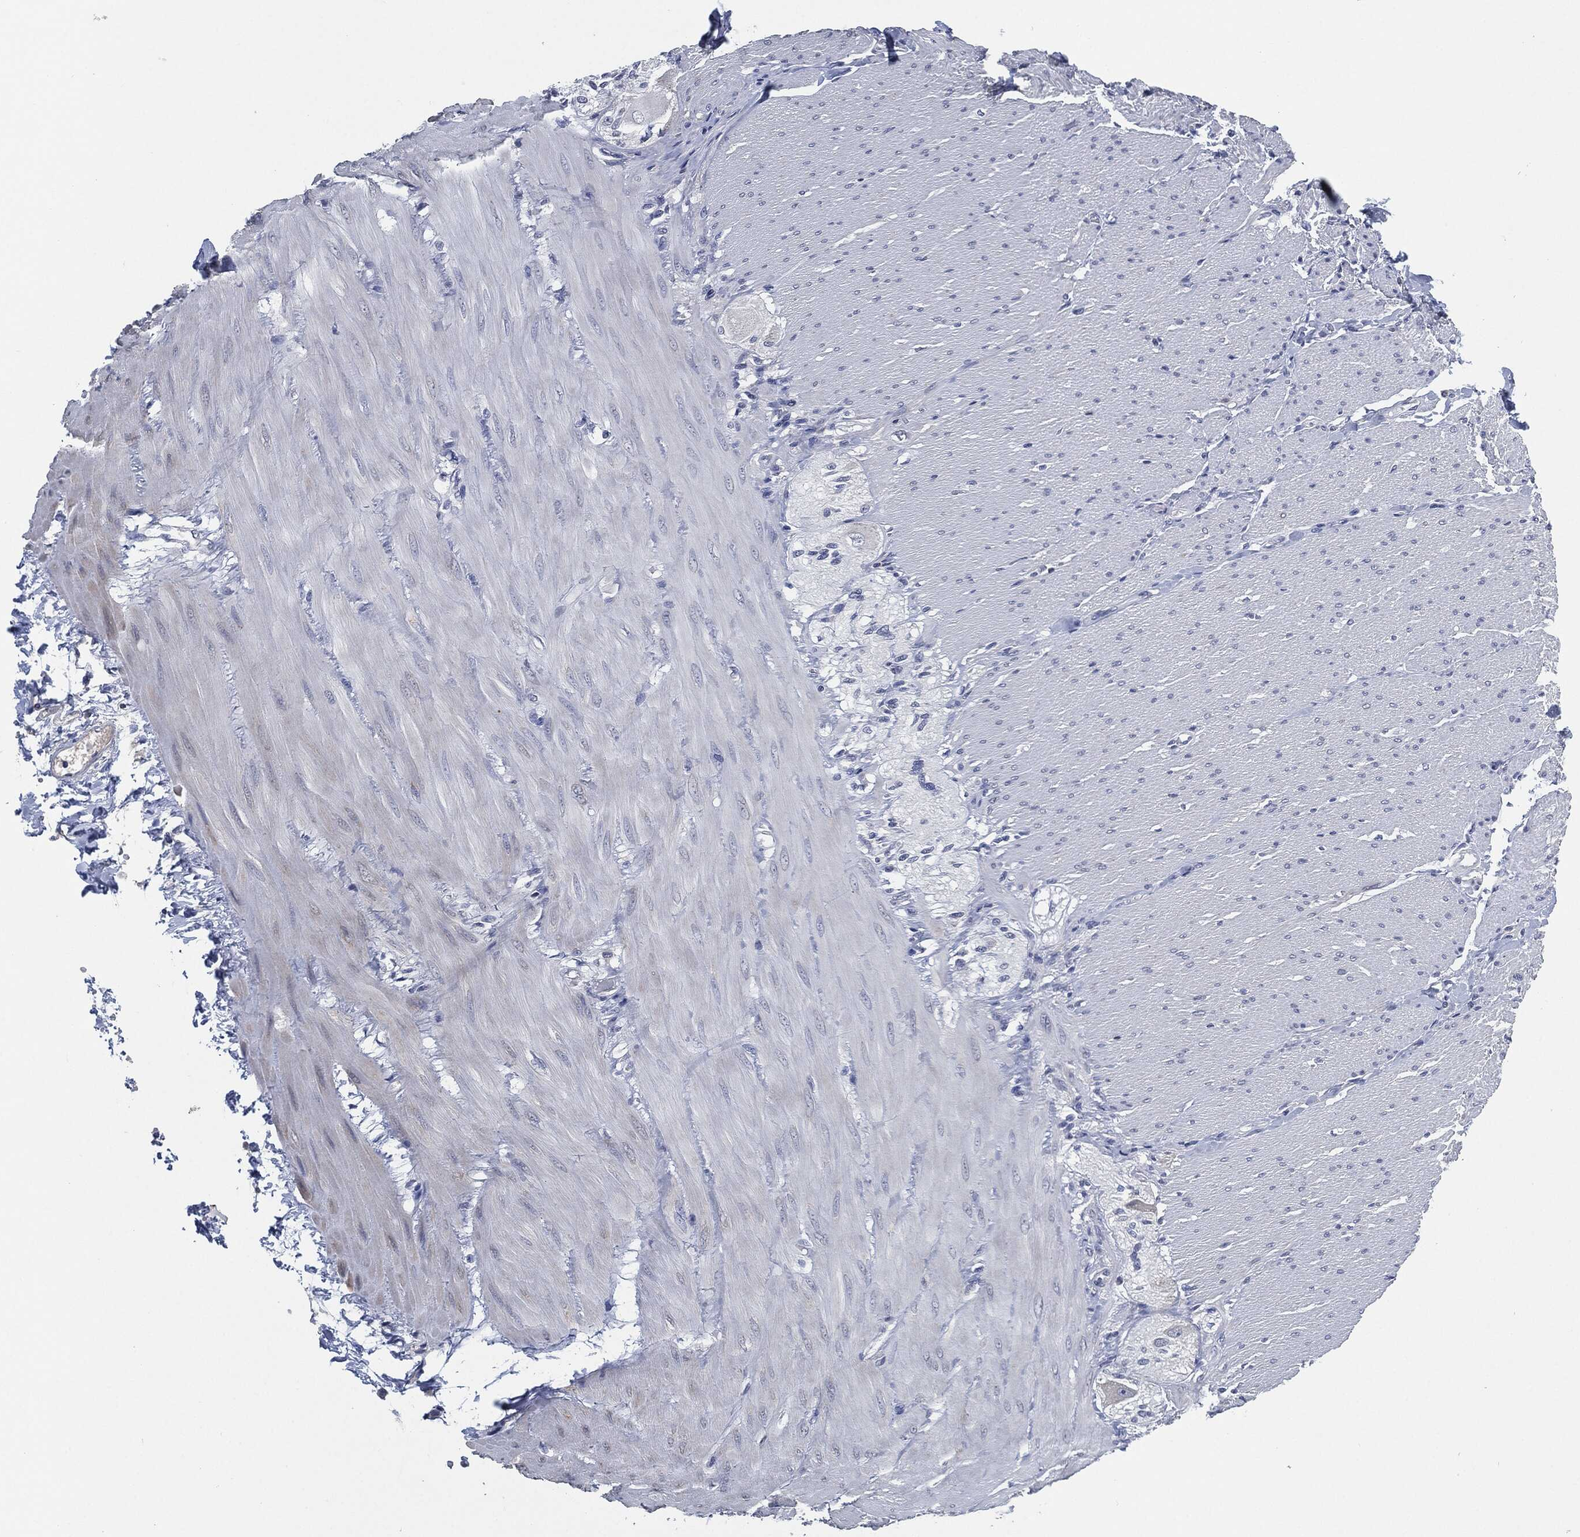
{"staining": {"intensity": "negative", "quantity": "none", "location": "none"}, "tissue": "soft tissue", "cell_type": "Fibroblasts", "image_type": "normal", "snomed": [{"axis": "morphology", "description": "Normal tissue, NOS"}, {"axis": "topography", "description": "Smooth muscle"}, {"axis": "topography", "description": "Duodenum"}, {"axis": "topography", "description": "Peripheral nerve tissue"}], "caption": "Immunohistochemistry (IHC) photomicrograph of unremarkable soft tissue: soft tissue stained with DAB displays no significant protein staining in fibroblasts. The staining is performed using DAB brown chromogen with nuclei counter-stained in using hematoxylin.", "gene": "IL2RG", "patient": {"sex": "female", "age": 61}}